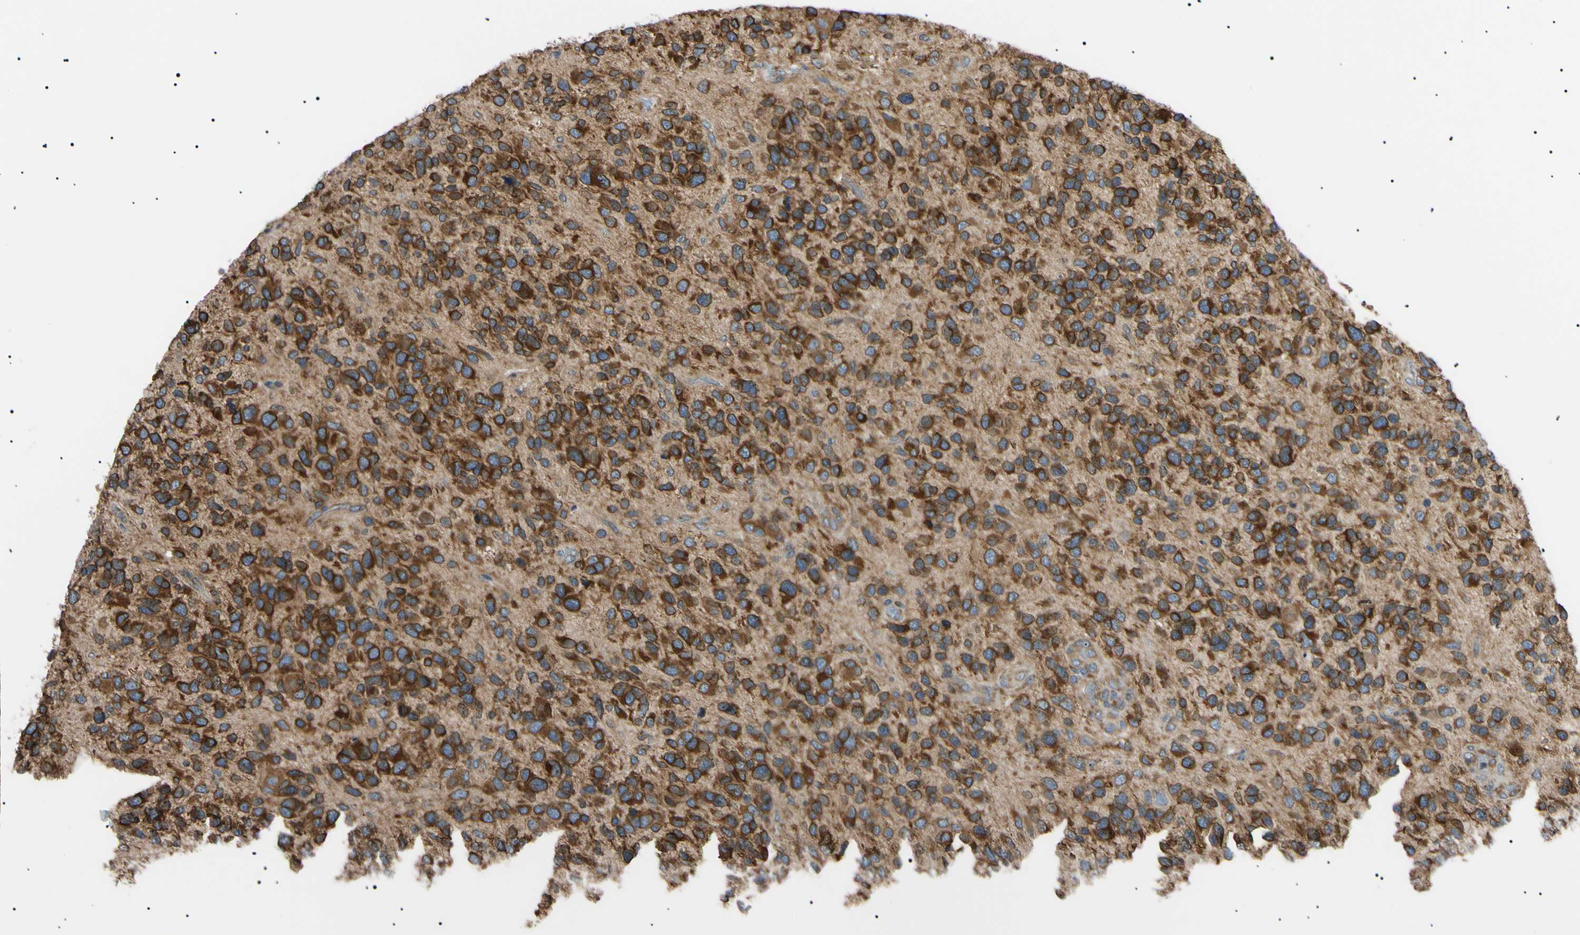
{"staining": {"intensity": "strong", "quantity": ">75%", "location": "cytoplasmic/membranous"}, "tissue": "glioma", "cell_type": "Tumor cells", "image_type": "cancer", "snomed": [{"axis": "morphology", "description": "Glioma, malignant, High grade"}, {"axis": "topography", "description": "Brain"}], "caption": "Protein expression by immunohistochemistry demonstrates strong cytoplasmic/membranous staining in about >75% of tumor cells in malignant glioma (high-grade). The staining is performed using DAB (3,3'-diaminobenzidine) brown chromogen to label protein expression. The nuclei are counter-stained blue using hematoxylin.", "gene": "VAPA", "patient": {"sex": "female", "age": 58}}